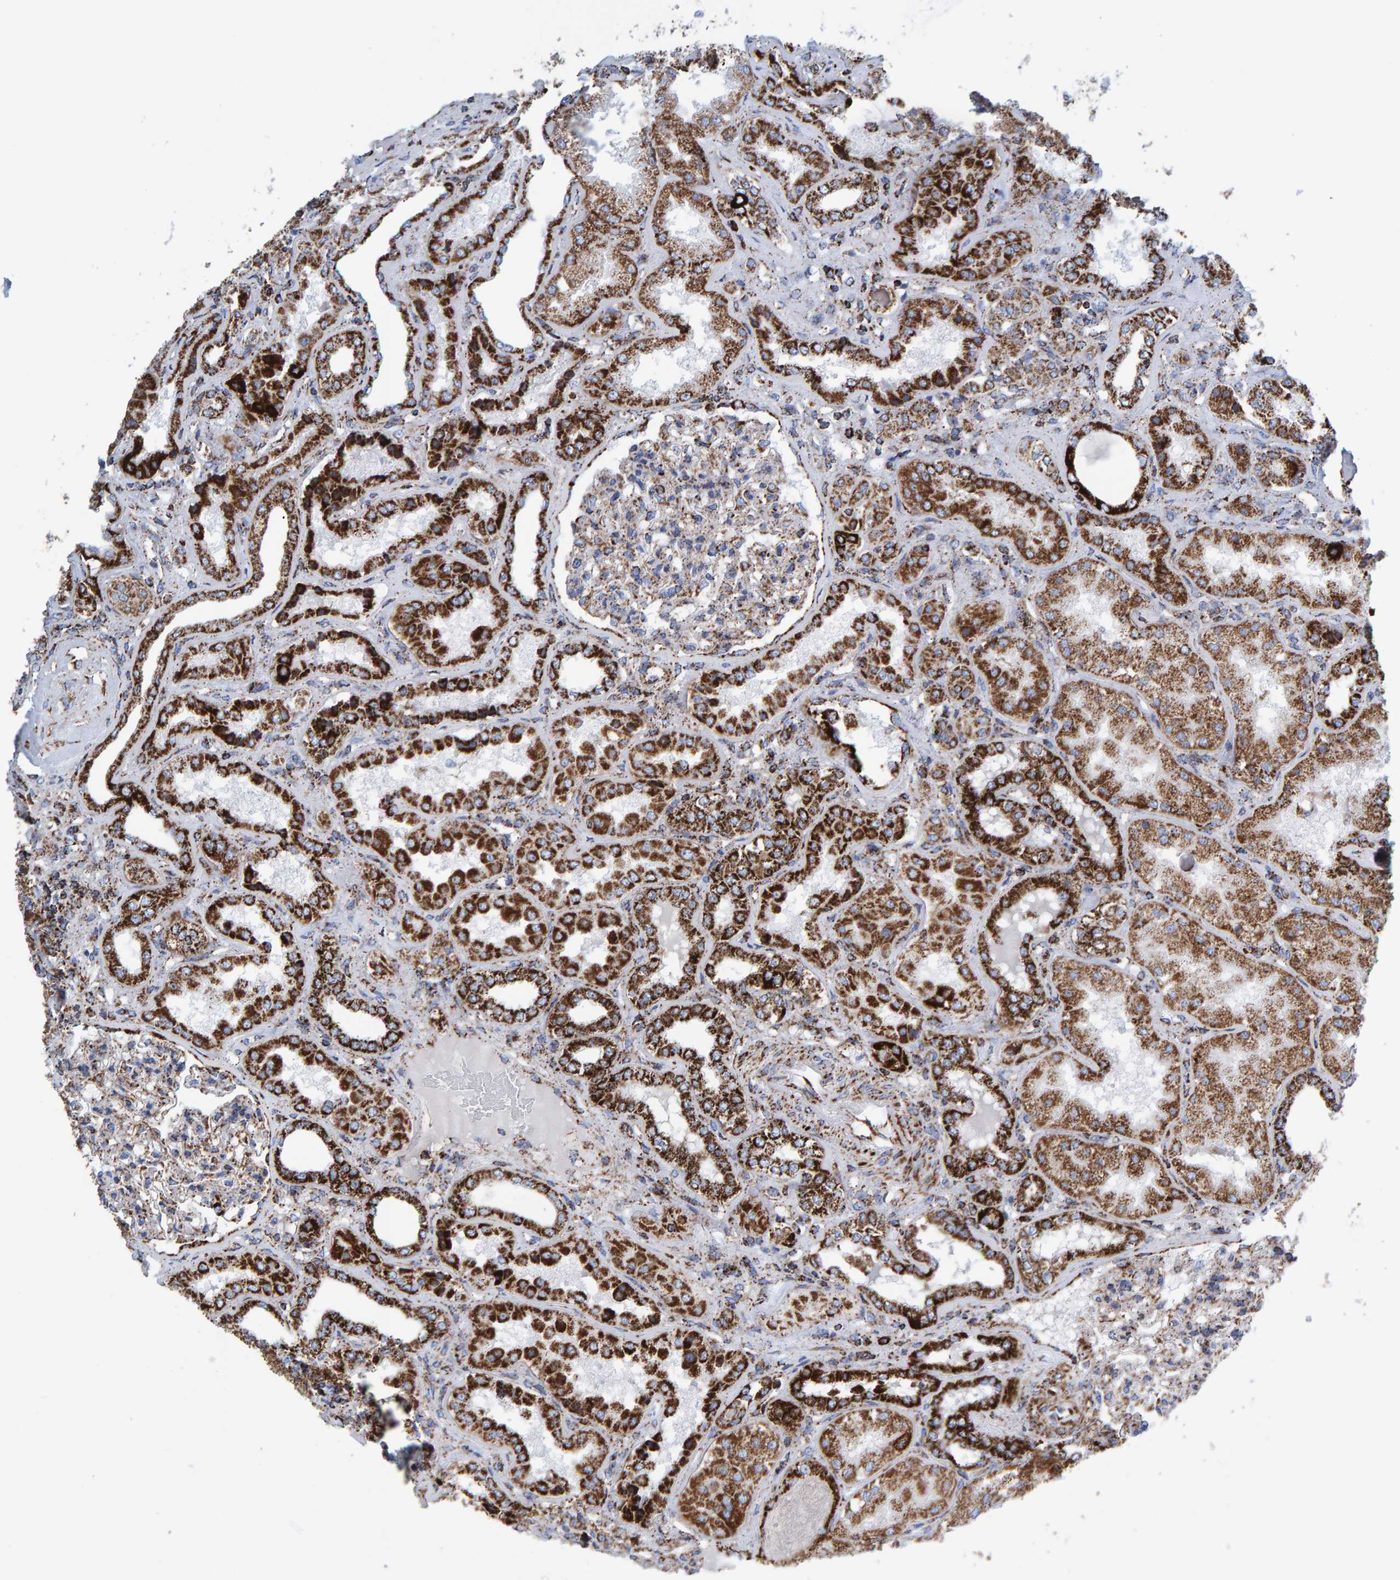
{"staining": {"intensity": "moderate", "quantity": ">75%", "location": "cytoplasmic/membranous"}, "tissue": "kidney", "cell_type": "Cells in glomeruli", "image_type": "normal", "snomed": [{"axis": "morphology", "description": "Normal tissue, NOS"}, {"axis": "topography", "description": "Kidney"}], "caption": "IHC micrograph of unremarkable kidney stained for a protein (brown), which demonstrates medium levels of moderate cytoplasmic/membranous staining in about >75% of cells in glomeruli.", "gene": "ENSG00000262660", "patient": {"sex": "female", "age": 56}}